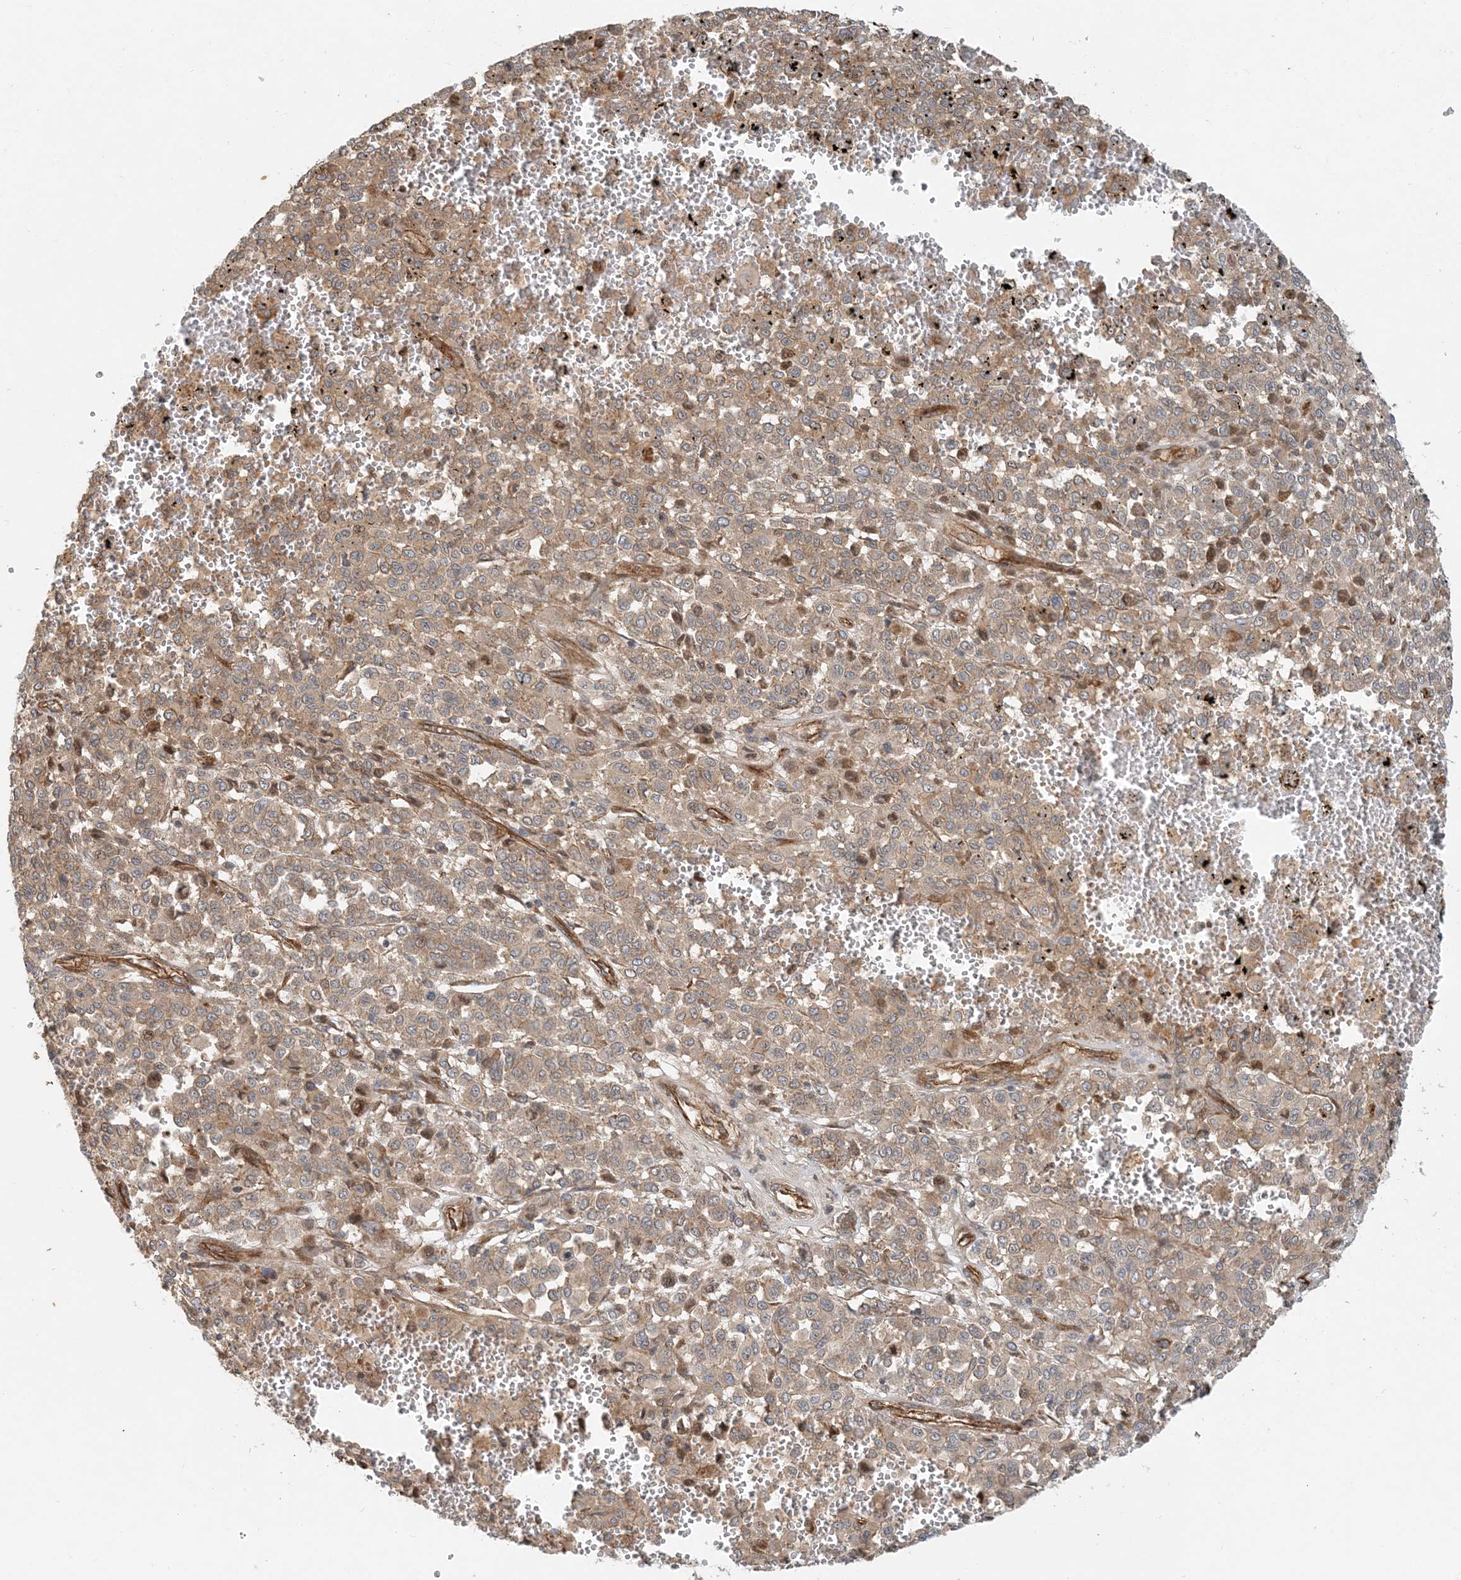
{"staining": {"intensity": "moderate", "quantity": ">75%", "location": "cytoplasmic/membranous"}, "tissue": "melanoma", "cell_type": "Tumor cells", "image_type": "cancer", "snomed": [{"axis": "morphology", "description": "Malignant melanoma, Metastatic site"}, {"axis": "topography", "description": "Pancreas"}], "caption": "An immunohistochemistry image of tumor tissue is shown. Protein staining in brown labels moderate cytoplasmic/membranous positivity in malignant melanoma (metastatic site) within tumor cells.", "gene": "MYL5", "patient": {"sex": "female", "age": 30}}